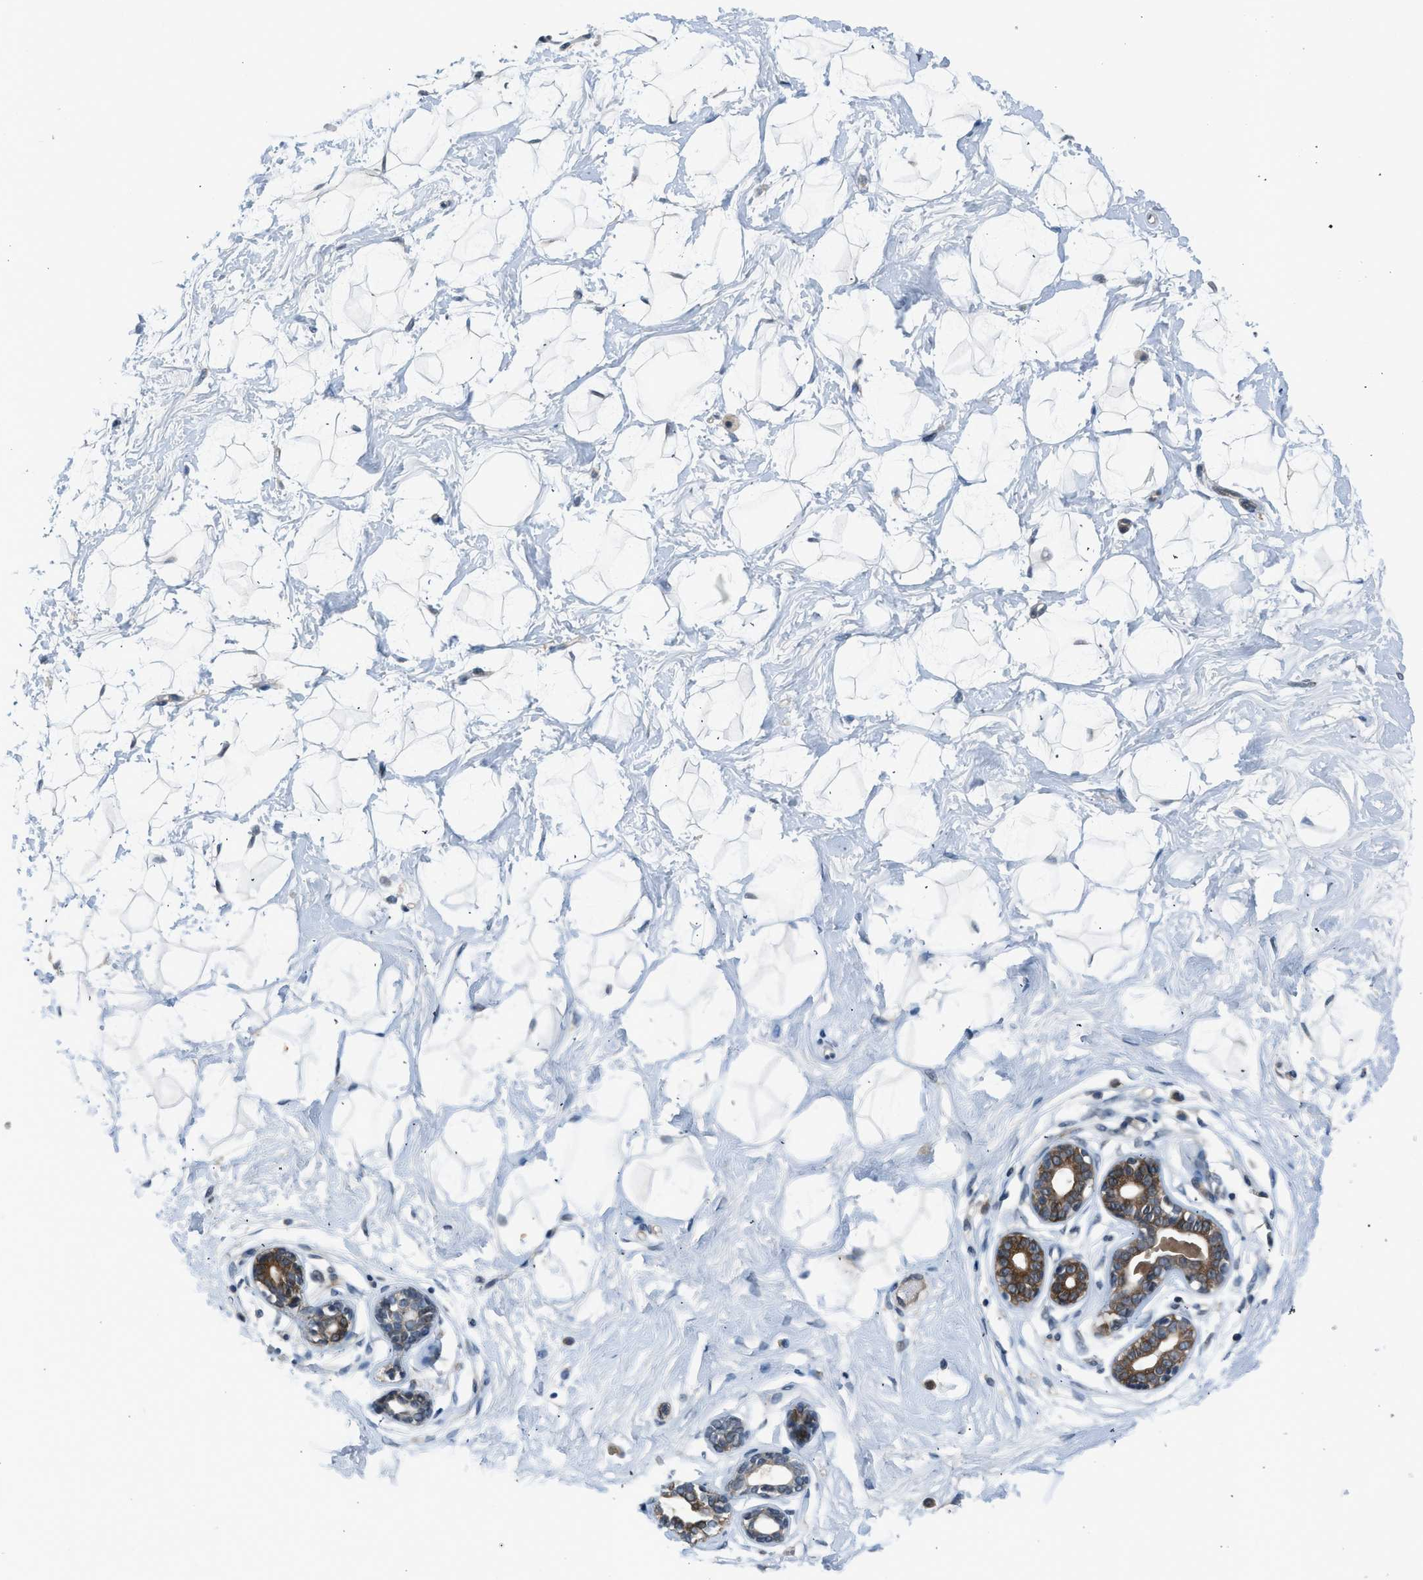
{"staining": {"intensity": "negative", "quantity": "none", "location": "none"}, "tissue": "breast", "cell_type": "Adipocytes", "image_type": "normal", "snomed": [{"axis": "morphology", "description": "Normal tissue, NOS"}, {"axis": "topography", "description": "Breast"}], "caption": "Immunohistochemical staining of unremarkable breast exhibits no significant positivity in adipocytes.", "gene": "LMLN", "patient": {"sex": "female", "age": 23}}